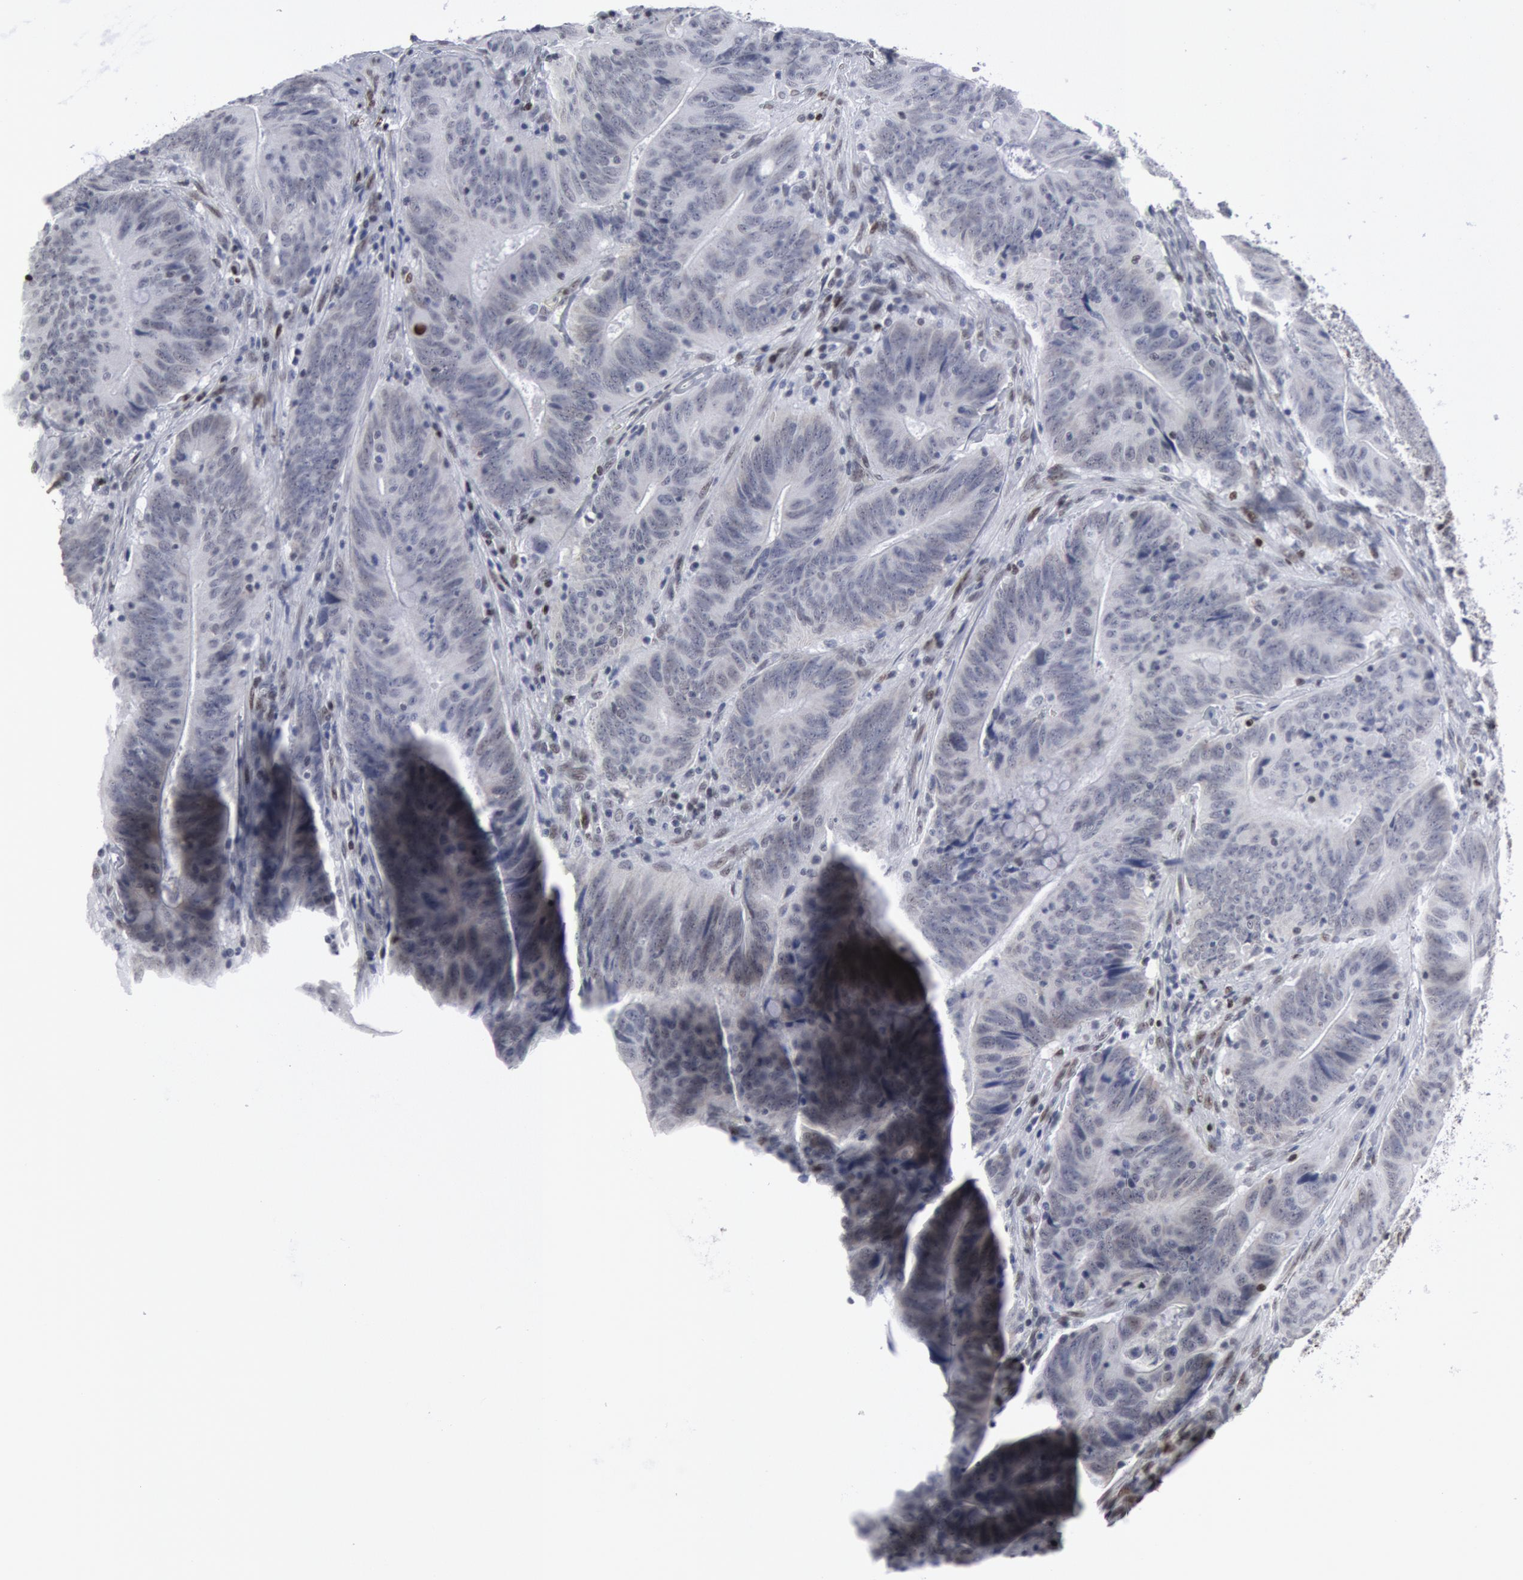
{"staining": {"intensity": "negative", "quantity": "none", "location": "none"}, "tissue": "colorectal cancer", "cell_type": "Tumor cells", "image_type": "cancer", "snomed": [{"axis": "morphology", "description": "Adenocarcinoma, NOS"}, {"axis": "topography", "description": "Colon"}], "caption": "A high-resolution micrograph shows immunohistochemistry (IHC) staining of colorectal adenocarcinoma, which demonstrates no significant positivity in tumor cells.", "gene": "MECP2", "patient": {"sex": "male", "age": 54}}